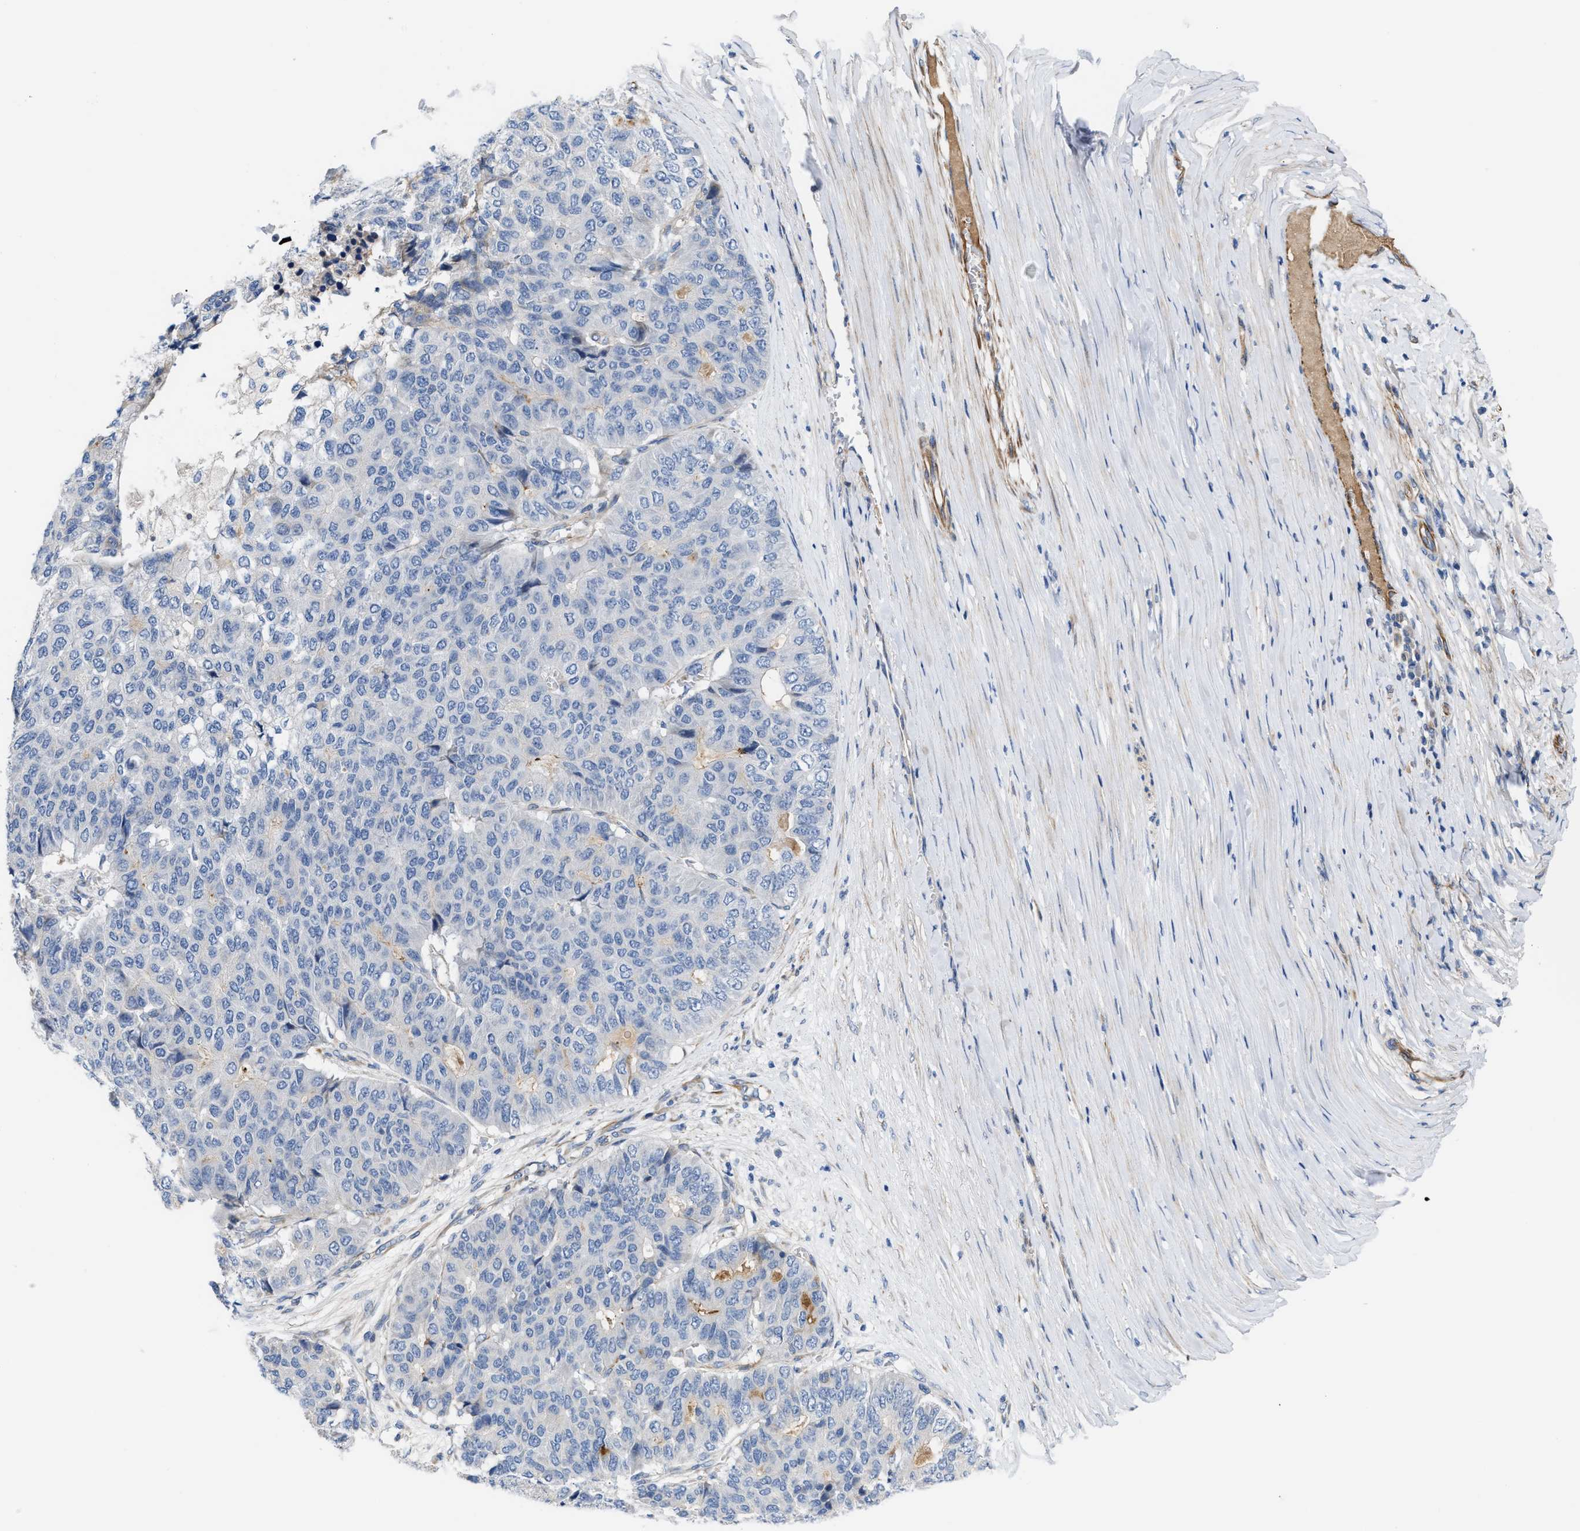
{"staining": {"intensity": "negative", "quantity": "none", "location": "none"}, "tissue": "pancreatic cancer", "cell_type": "Tumor cells", "image_type": "cancer", "snomed": [{"axis": "morphology", "description": "Adenocarcinoma, NOS"}, {"axis": "topography", "description": "Pancreas"}], "caption": "Immunohistochemical staining of pancreatic adenocarcinoma displays no significant expression in tumor cells.", "gene": "TFPI", "patient": {"sex": "male", "age": 50}}